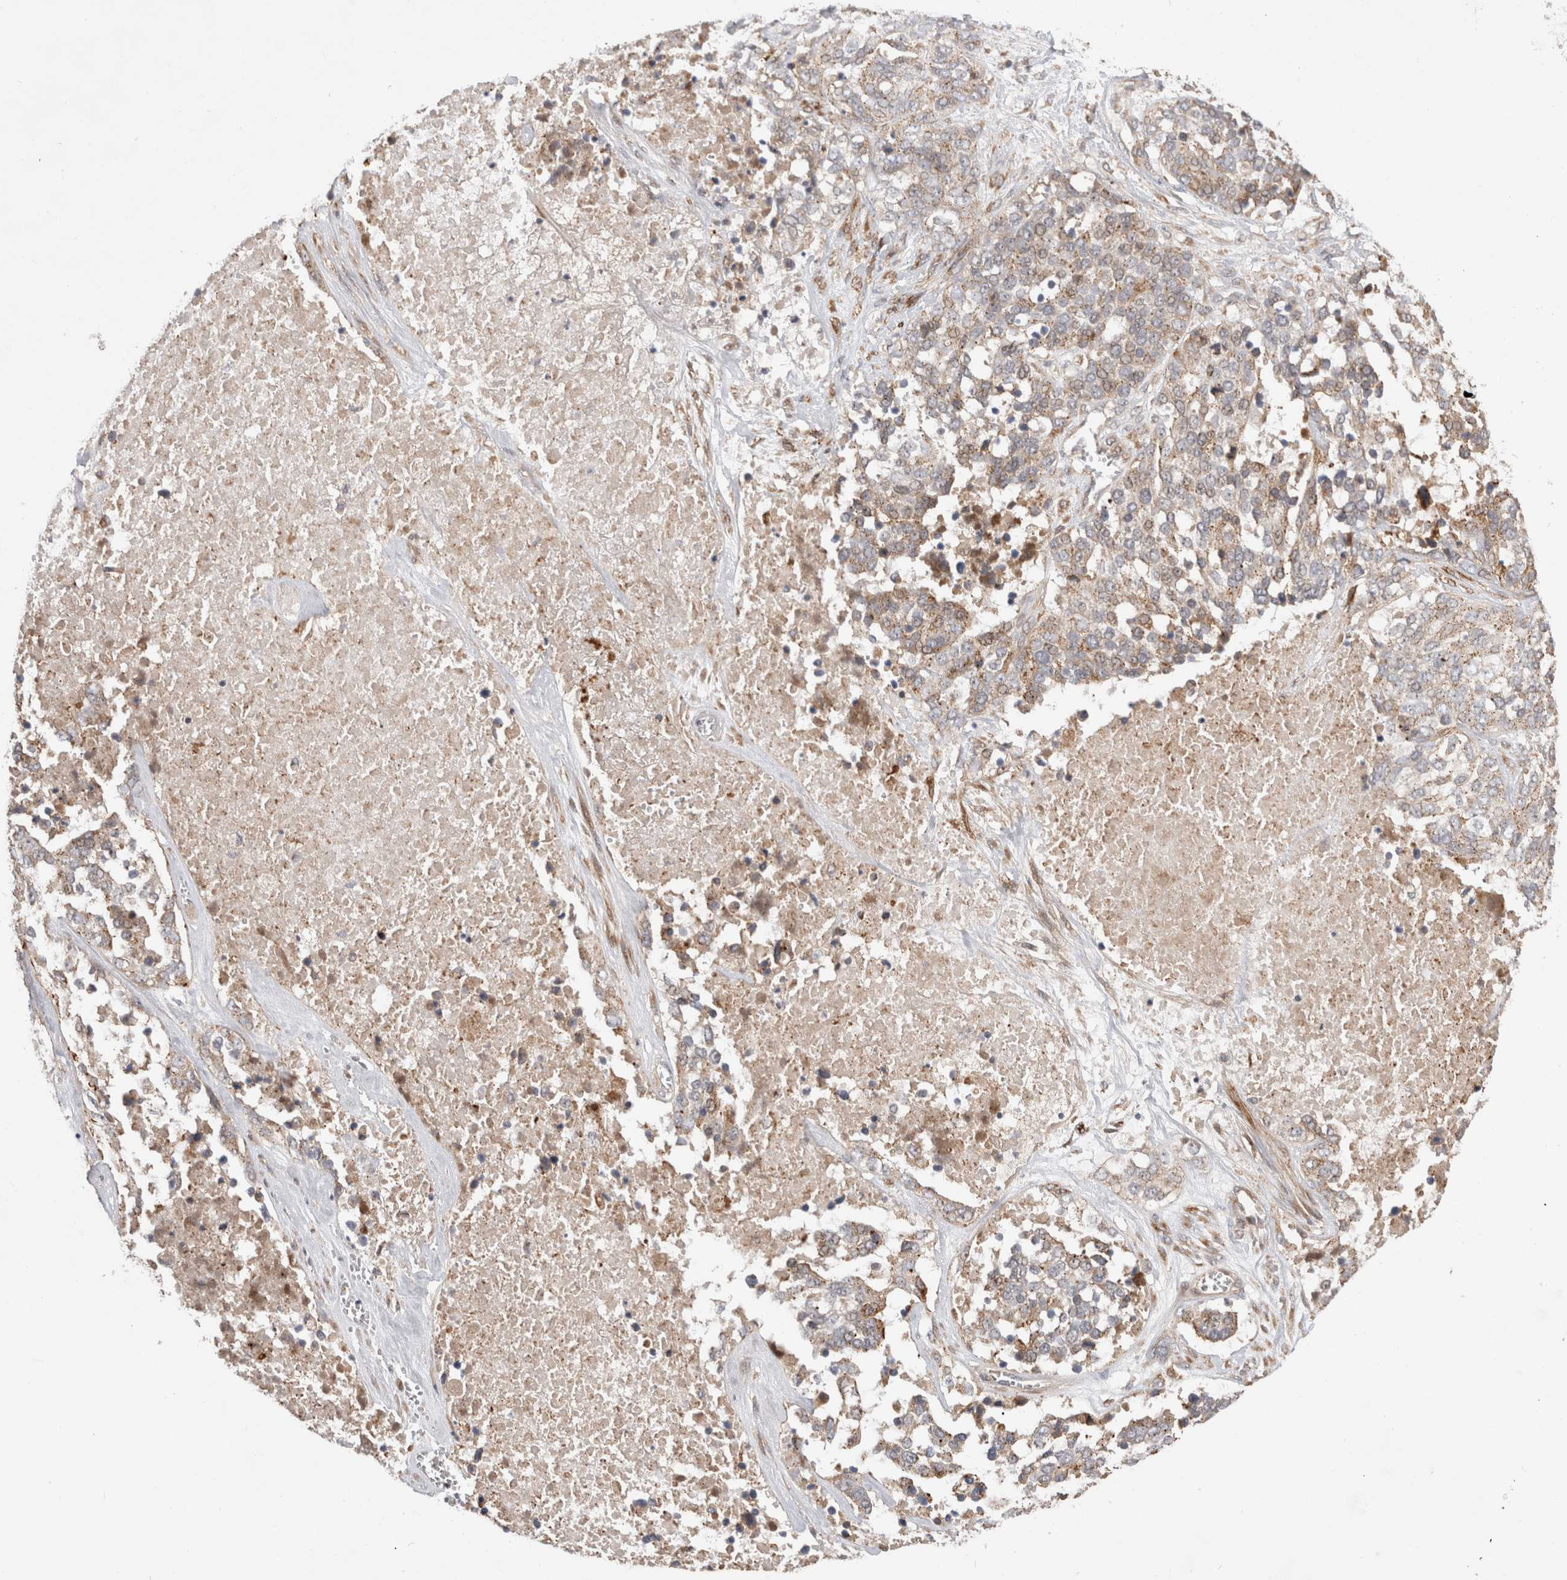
{"staining": {"intensity": "moderate", "quantity": ">75%", "location": "cytoplasmic/membranous"}, "tissue": "ovarian cancer", "cell_type": "Tumor cells", "image_type": "cancer", "snomed": [{"axis": "morphology", "description": "Cystadenocarcinoma, serous, NOS"}, {"axis": "topography", "description": "Ovary"}], "caption": "Immunohistochemistry of serous cystadenocarcinoma (ovarian) demonstrates medium levels of moderate cytoplasmic/membranous staining in approximately >75% of tumor cells.", "gene": "VPS28", "patient": {"sex": "female", "age": 44}}